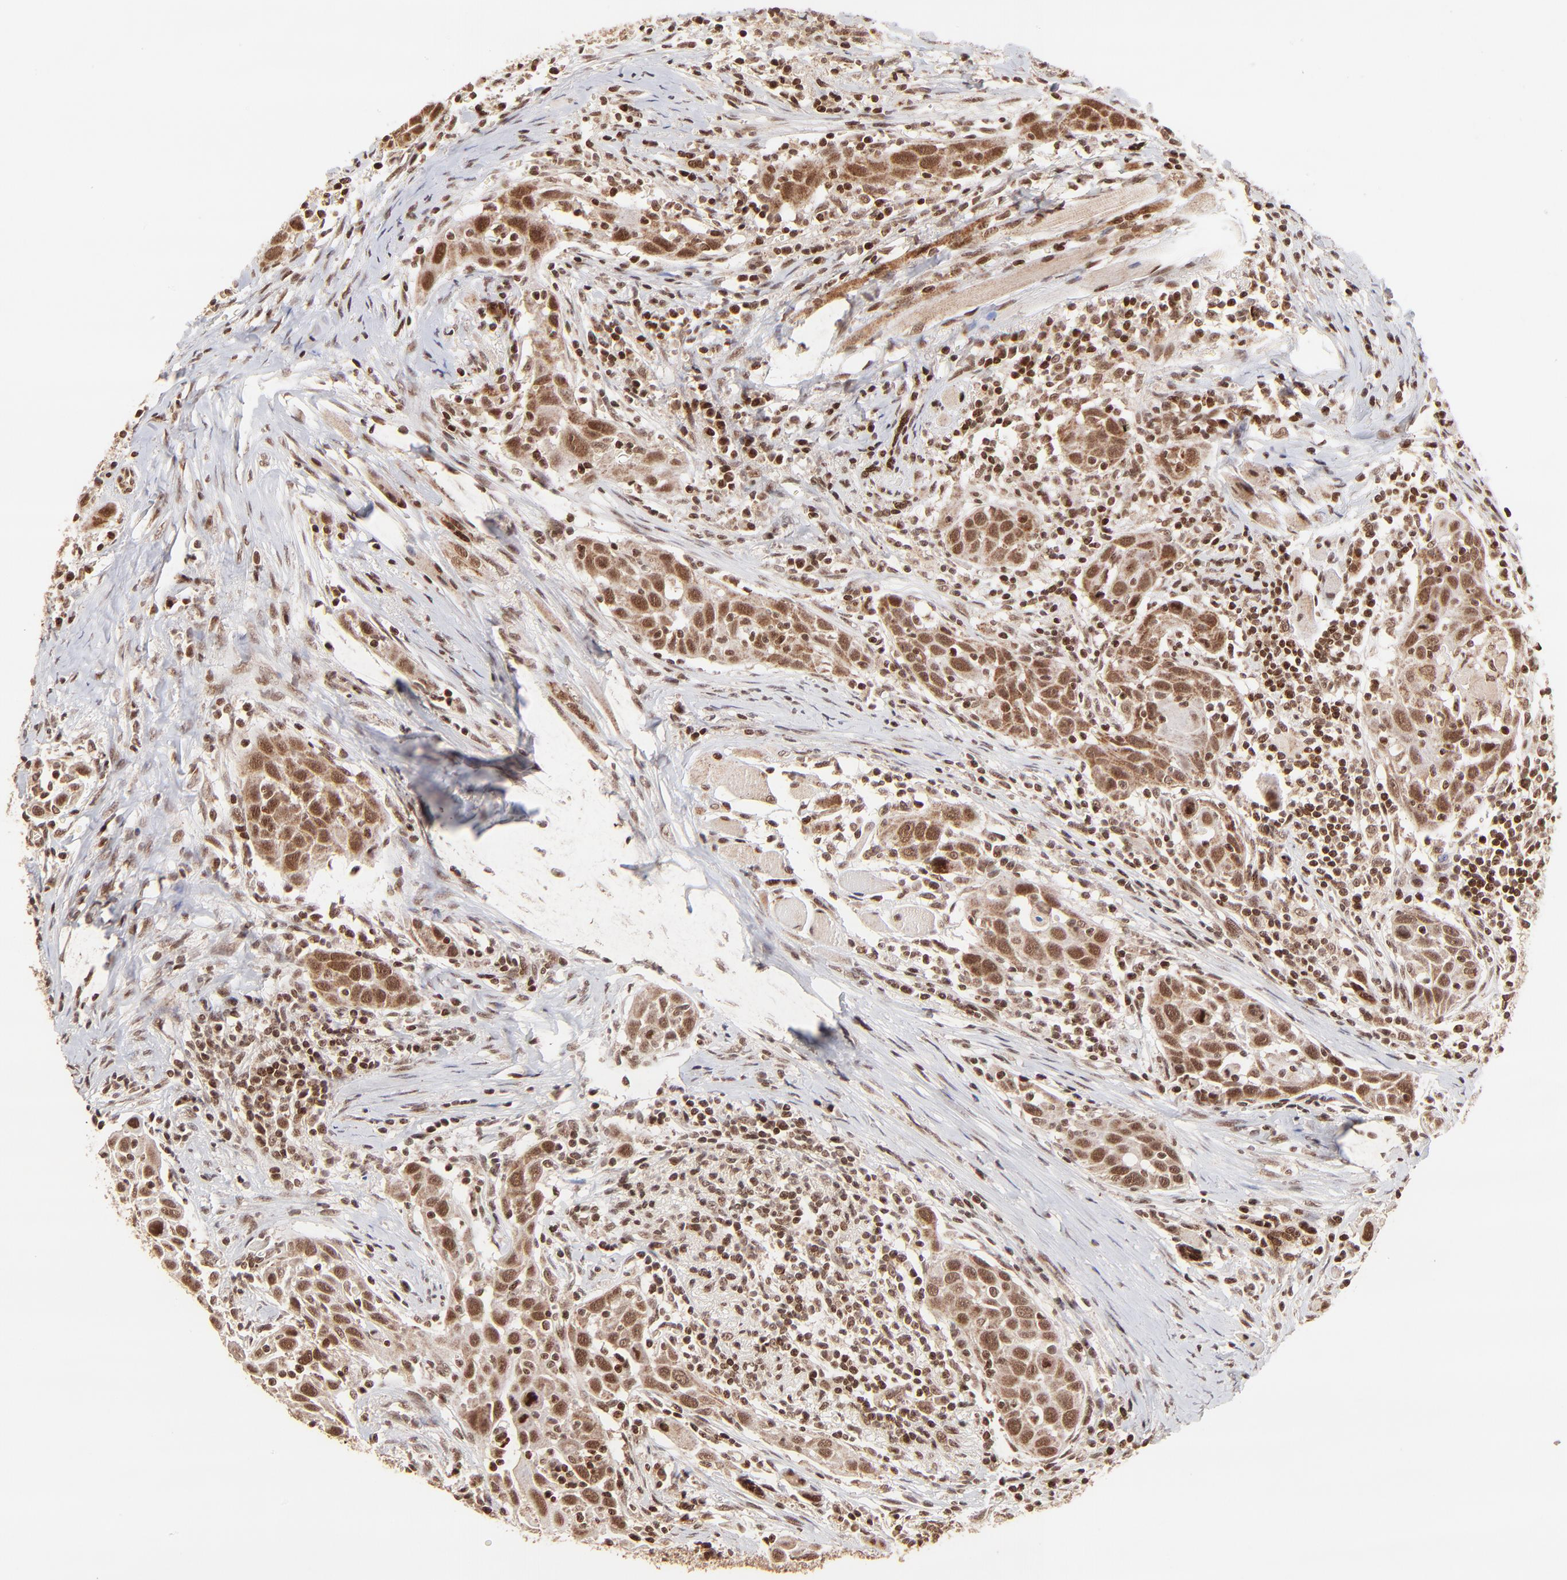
{"staining": {"intensity": "strong", "quantity": ">75%", "location": "cytoplasmic/membranous,nuclear"}, "tissue": "head and neck cancer", "cell_type": "Tumor cells", "image_type": "cancer", "snomed": [{"axis": "morphology", "description": "Squamous cell carcinoma, NOS"}, {"axis": "topography", "description": "Oral tissue"}, {"axis": "topography", "description": "Head-Neck"}], "caption": "Squamous cell carcinoma (head and neck) stained for a protein (brown) demonstrates strong cytoplasmic/membranous and nuclear positive staining in approximately >75% of tumor cells.", "gene": "MED15", "patient": {"sex": "female", "age": 50}}